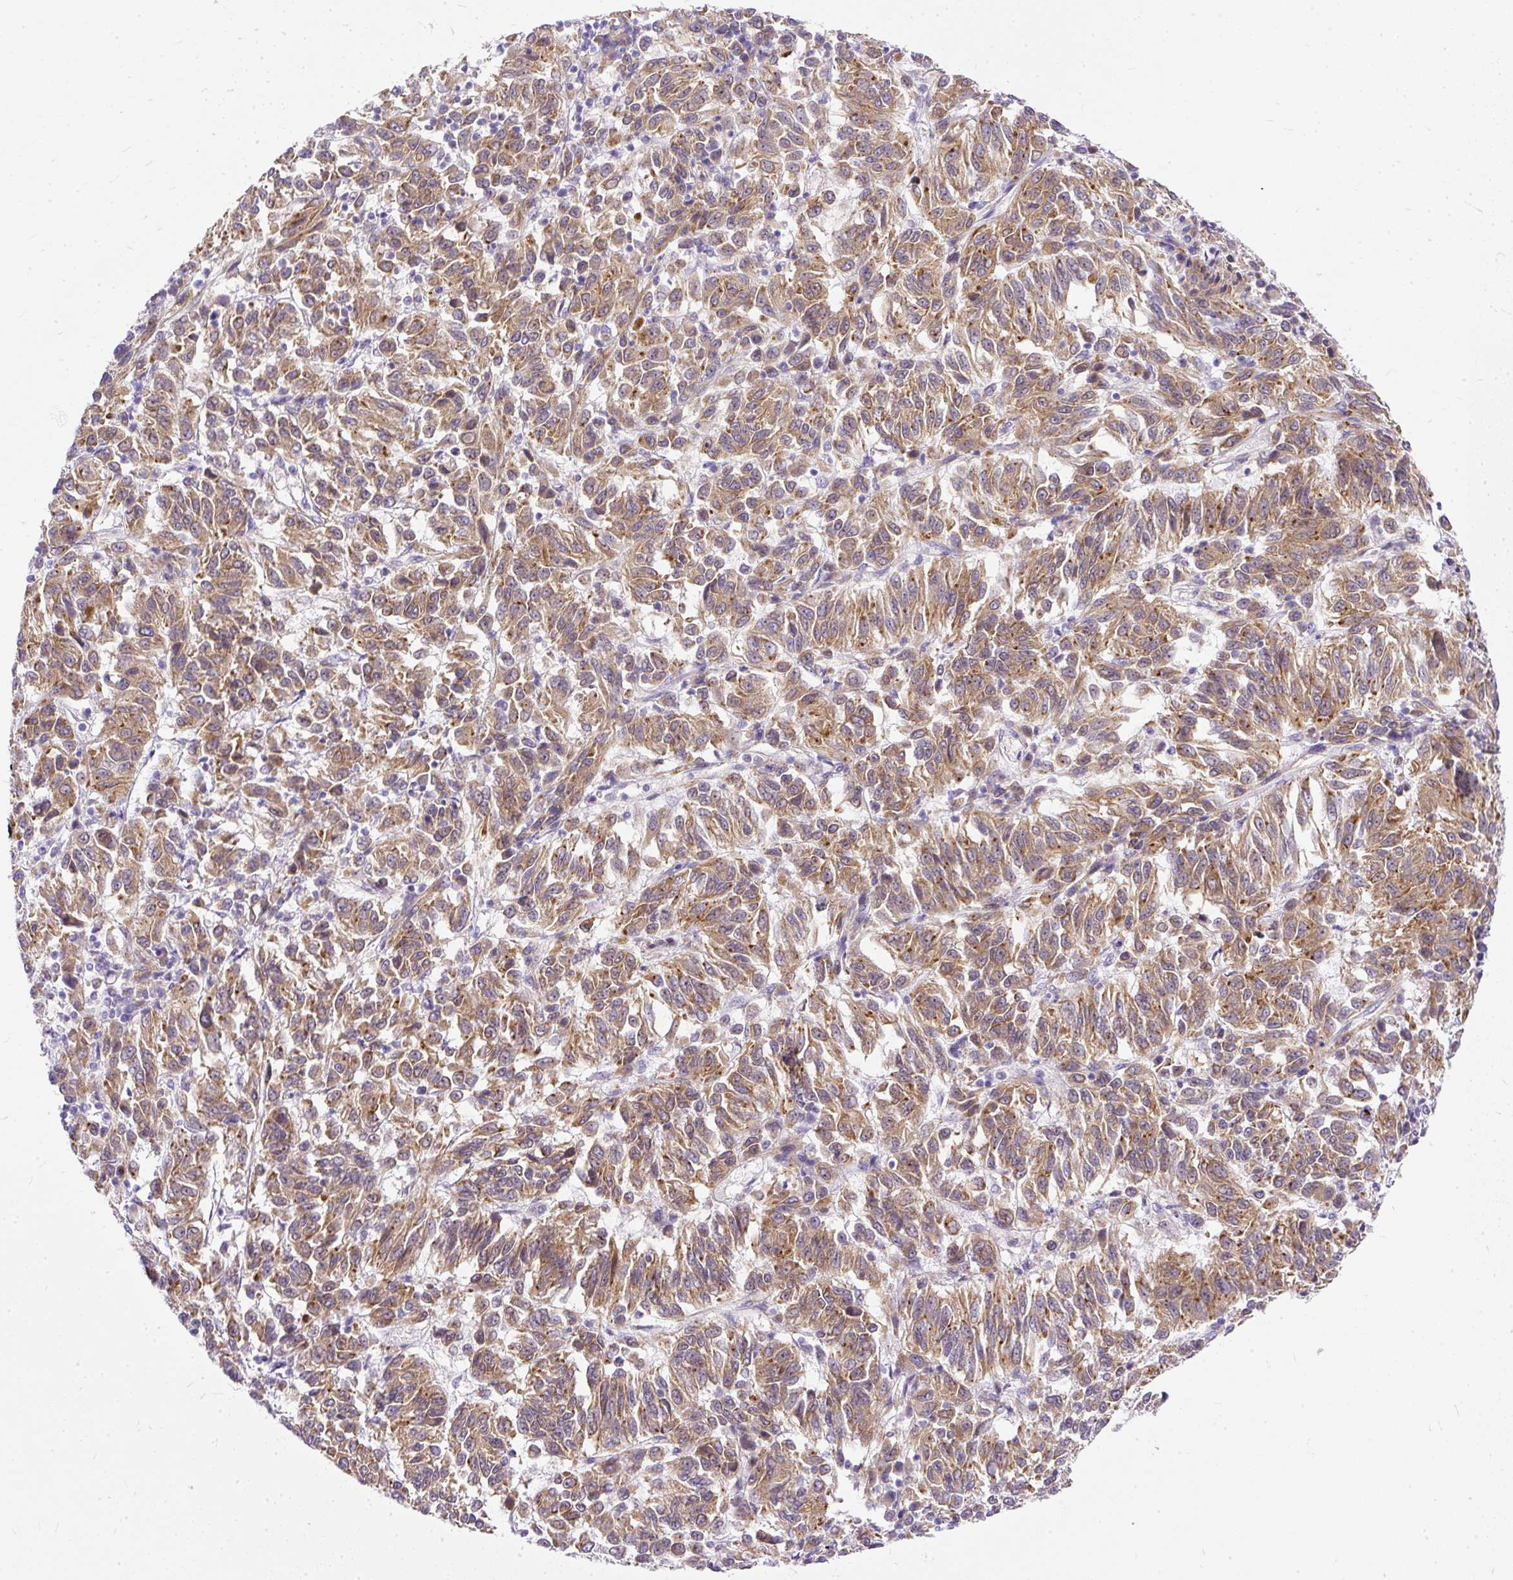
{"staining": {"intensity": "moderate", "quantity": ">75%", "location": "cytoplasmic/membranous"}, "tissue": "melanoma", "cell_type": "Tumor cells", "image_type": "cancer", "snomed": [{"axis": "morphology", "description": "Malignant melanoma, Metastatic site"}, {"axis": "topography", "description": "Lung"}], "caption": "A brown stain highlights moderate cytoplasmic/membranous expression of a protein in human malignant melanoma (metastatic site) tumor cells.", "gene": "AMFR", "patient": {"sex": "male", "age": 64}}